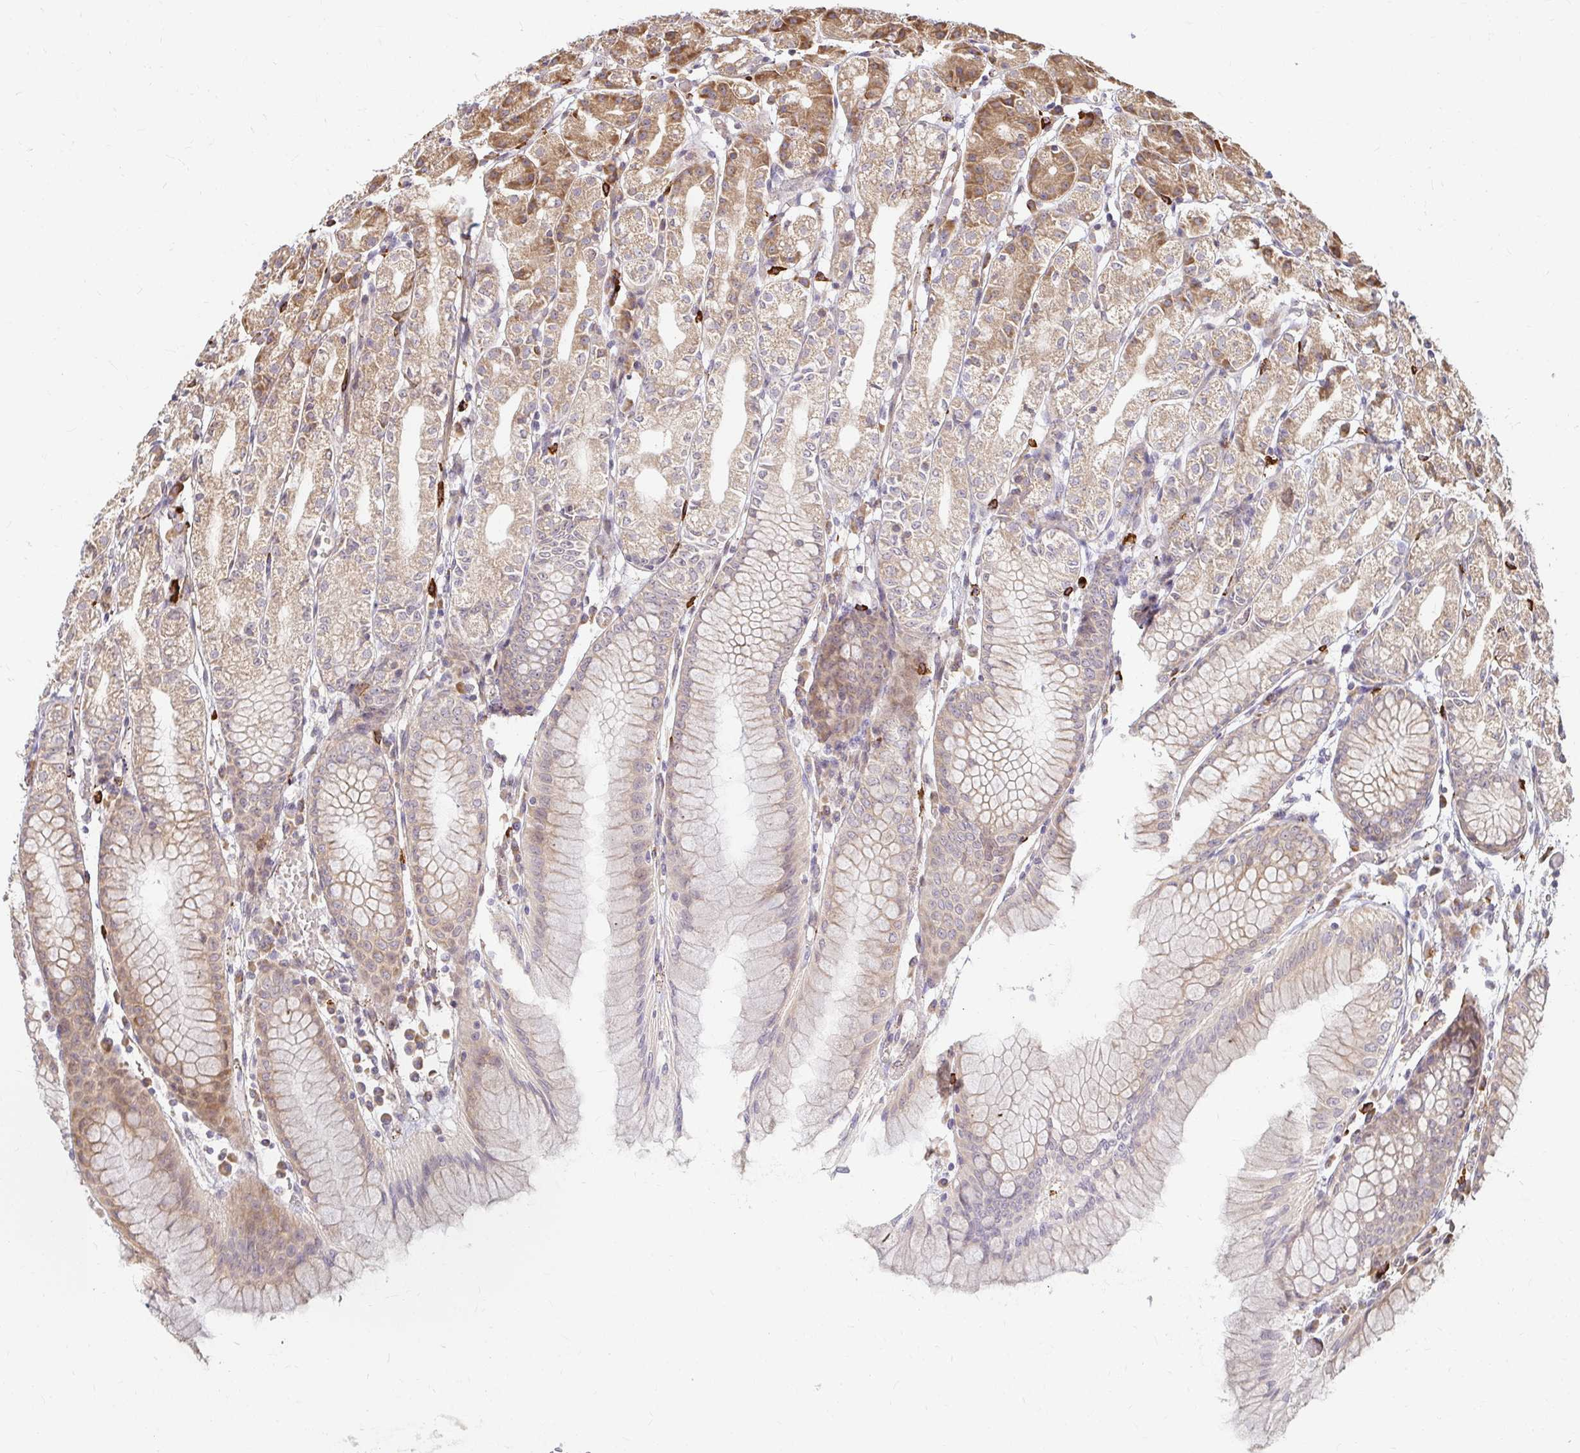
{"staining": {"intensity": "moderate", "quantity": "25%-75%", "location": "cytoplasmic/membranous"}, "tissue": "stomach", "cell_type": "Glandular cells", "image_type": "normal", "snomed": [{"axis": "morphology", "description": "Normal tissue, NOS"}, {"axis": "topography", "description": "Stomach"}], "caption": "A brown stain shows moderate cytoplasmic/membranous expression of a protein in glandular cells of normal stomach. Ihc stains the protein in brown and the nuclei are stained blue.", "gene": "CAST", "patient": {"sex": "female", "age": 57}}